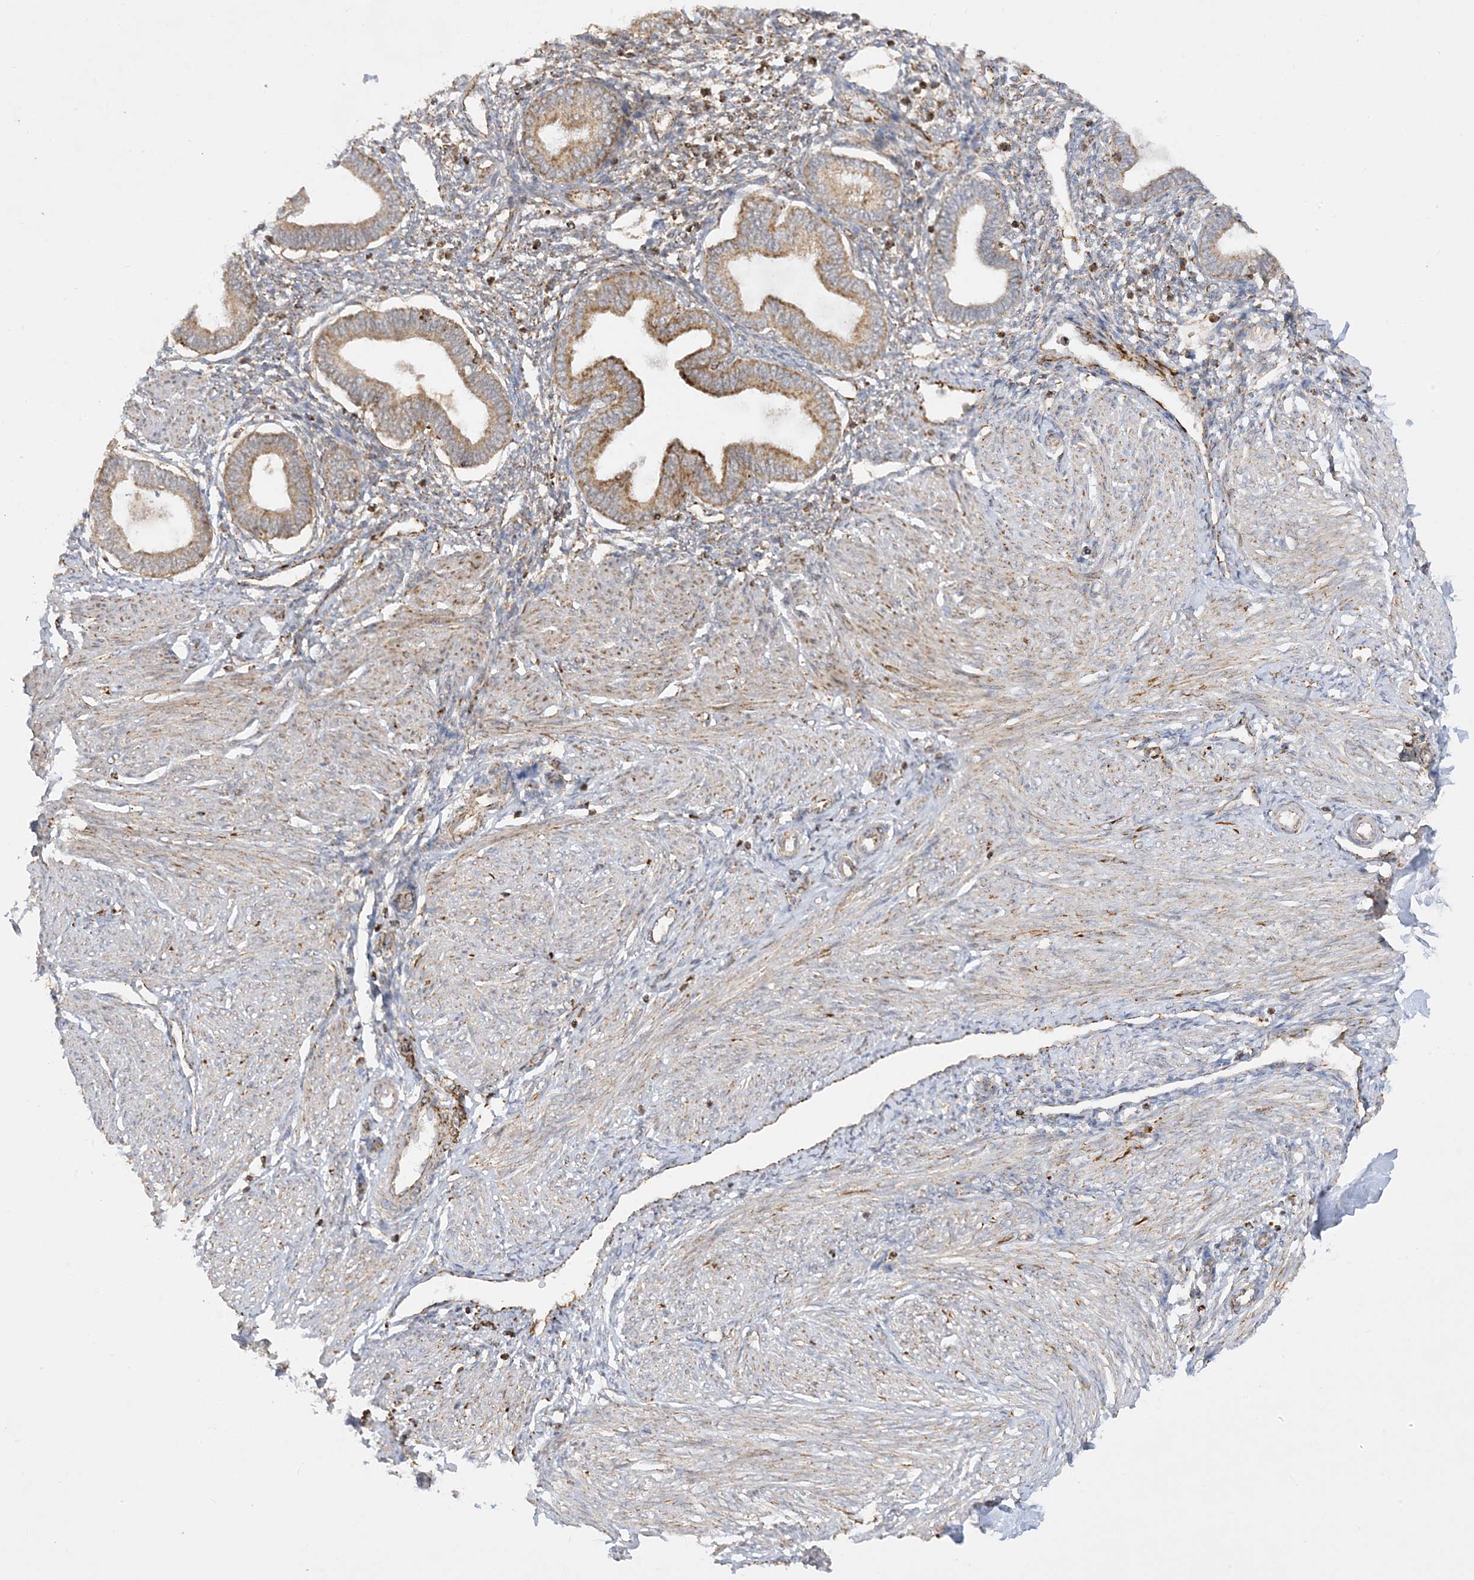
{"staining": {"intensity": "moderate", "quantity": "25%-75%", "location": "cytoplasmic/membranous"}, "tissue": "endometrium", "cell_type": "Cells in endometrial stroma", "image_type": "normal", "snomed": [{"axis": "morphology", "description": "Normal tissue, NOS"}, {"axis": "topography", "description": "Endometrium"}], "caption": "IHC micrograph of benign endometrium: endometrium stained using IHC reveals medium levels of moderate protein expression localized specifically in the cytoplasmic/membranous of cells in endometrial stroma, appearing as a cytoplasmic/membranous brown color.", "gene": "NDUFAF3", "patient": {"sex": "female", "age": 53}}